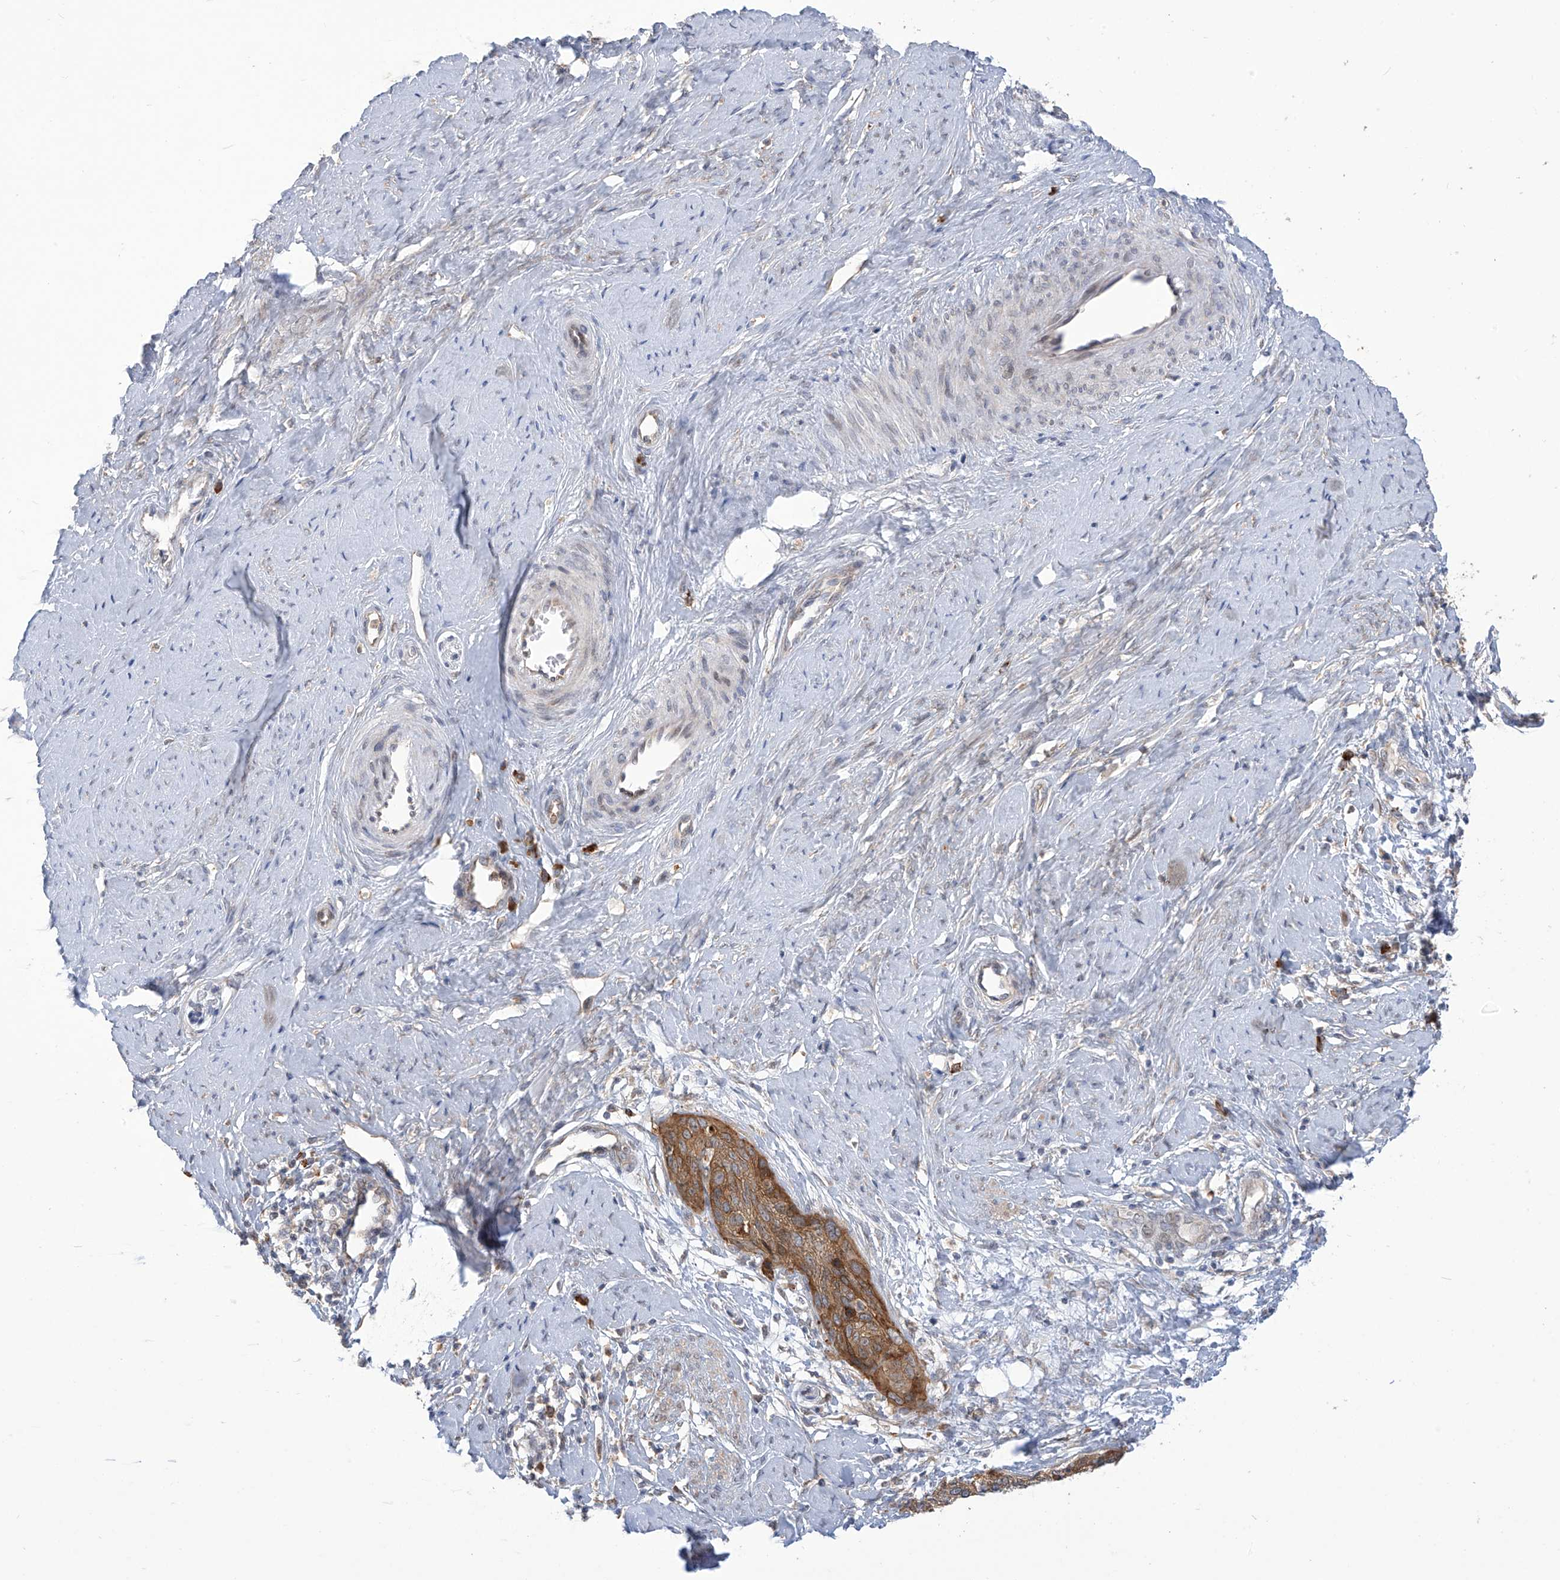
{"staining": {"intensity": "moderate", "quantity": "25%-75%", "location": "cytoplasmic/membranous"}, "tissue": "cervical cancer", "cell_type": "Tumor cells", "image_type": "cancer", "snomed": [{"axis": "morphology", "description": "Squamous cell carcinoma, NOS"}, {"axis": "topography", "description": "Cervix"}], "caption": "Immunohistochemical staining of cervical squamous cell carcinoma displays medium levels of moderate cytoplasmic/membranous positivity in approximately 25%-75% of tumor cells. The protein of interest is stained brown, and the nuclei are stained in blue (DAB IHC with brightfield microscopy, high magnification).", "gene": "KIAA1522", "patient": {"sex": "female", "age": 37}}